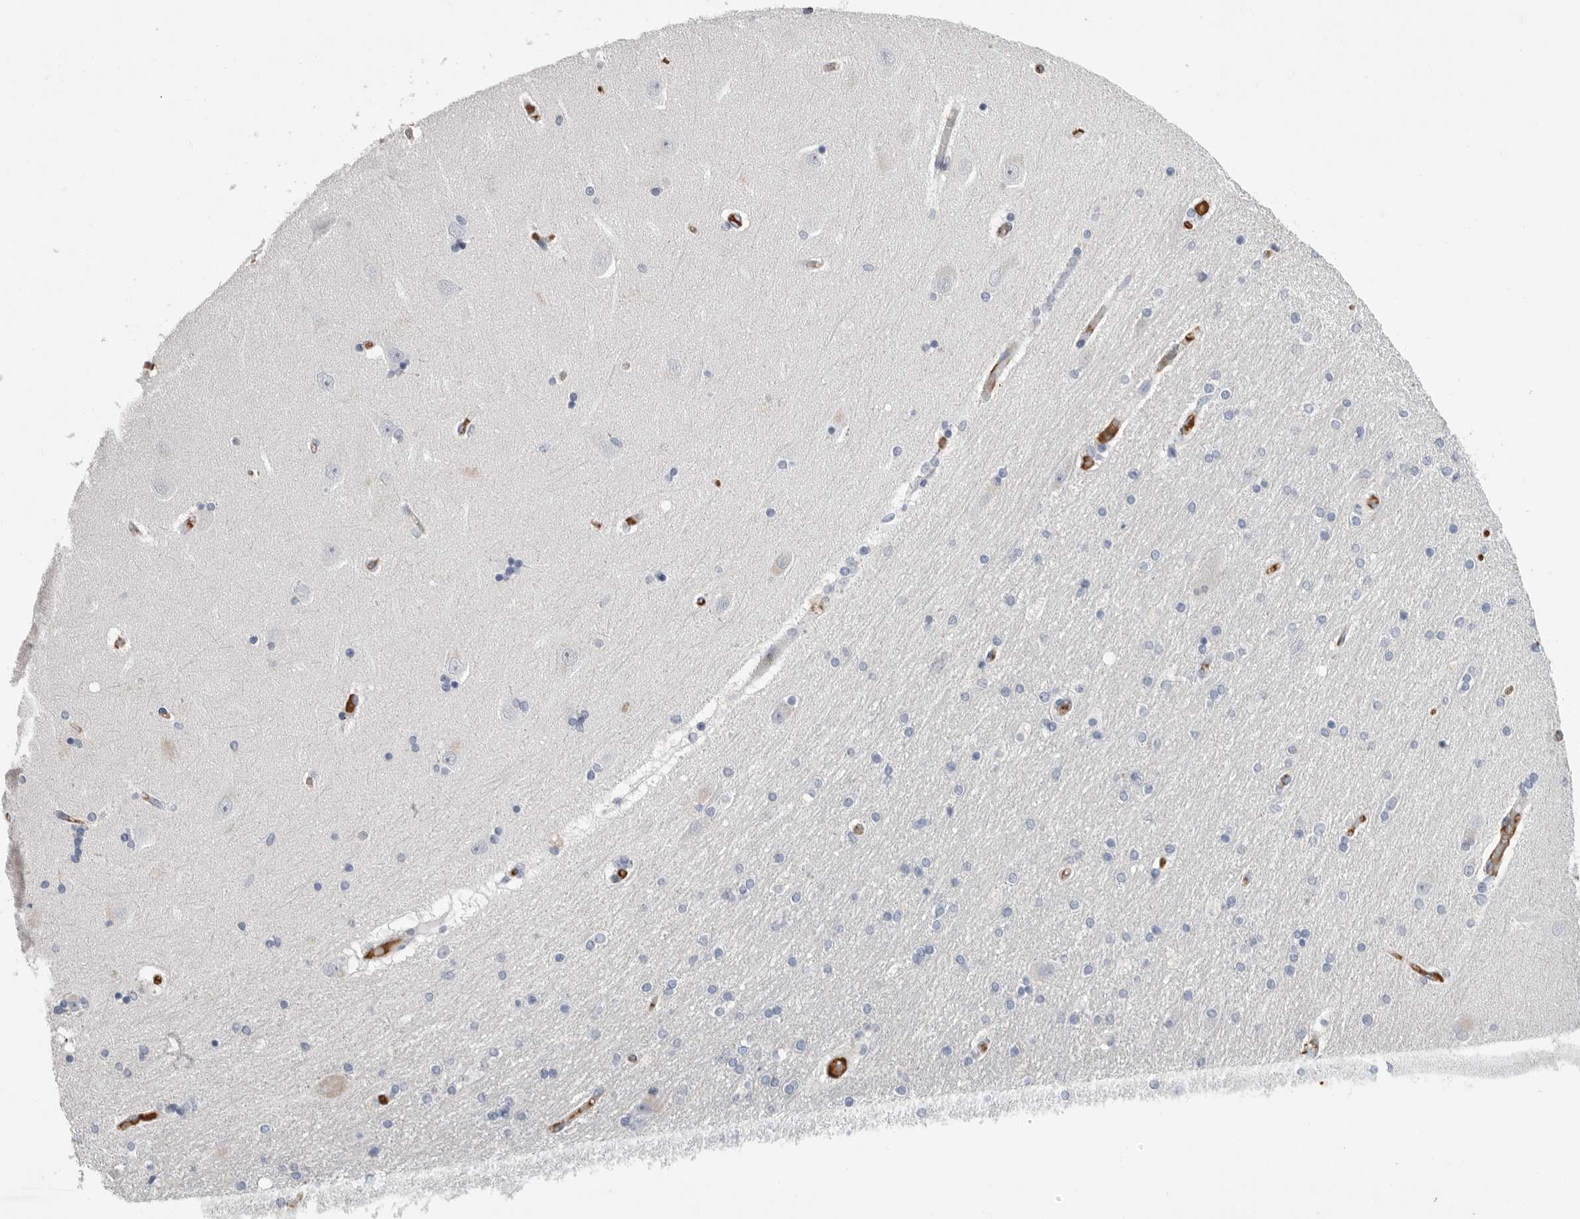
{"staining": {"intensity": "negative", "quantity": "none", "location": "none"}, "tissue": "hippocampus", "cell_type": "Glial cells", "image_type": "normal", "snomed": [{"axis": "morphology", "description": "Normal tissue, NOS"}, {"axis": "topography", "description": "Hippocampus"}], "caption": "A histopathology image of hippocampus stained for a protein reveals no brown staining in glial cells. Brightfield microscopy of IHC stained with DAB (brown) and hematoxylin (blue), captured at high magnification.", "gene": "APOA2", "patient": {"sex": "female", "age": 54}}